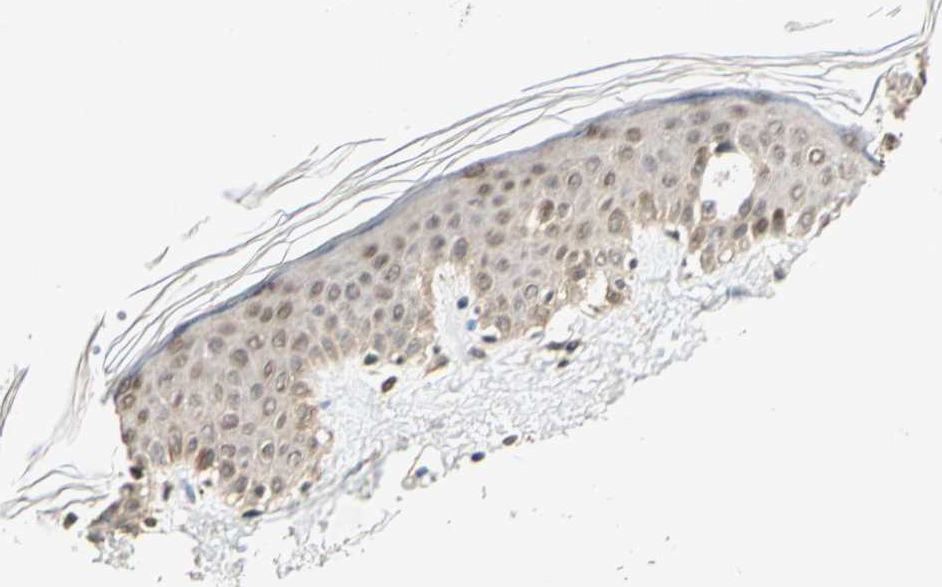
{"staining": {"intensity": "weak", "quantity": ">75%", "location": "cytoplasmic/membranous,nuclear"}, "tissue": "skin", "cell_type": "Fibroblasts", "image_type": "normal", "snomed": [{"axis": "morphology", "description": "Normal tissue, NOS"}, {"axis": "topography", "description": "Skin"}], "caption": "A high-resolution histopathology image shows immunohistochemistry staining of unremarkable skin, which reveals weak cytoplasmic/membranous,nuclear staining in about >75% of fibroblasts. (IHC, brightfield microscopy, high magnification).", "gene": "ZSCAN12", "patient": {"sex": "male", "age": 67}}